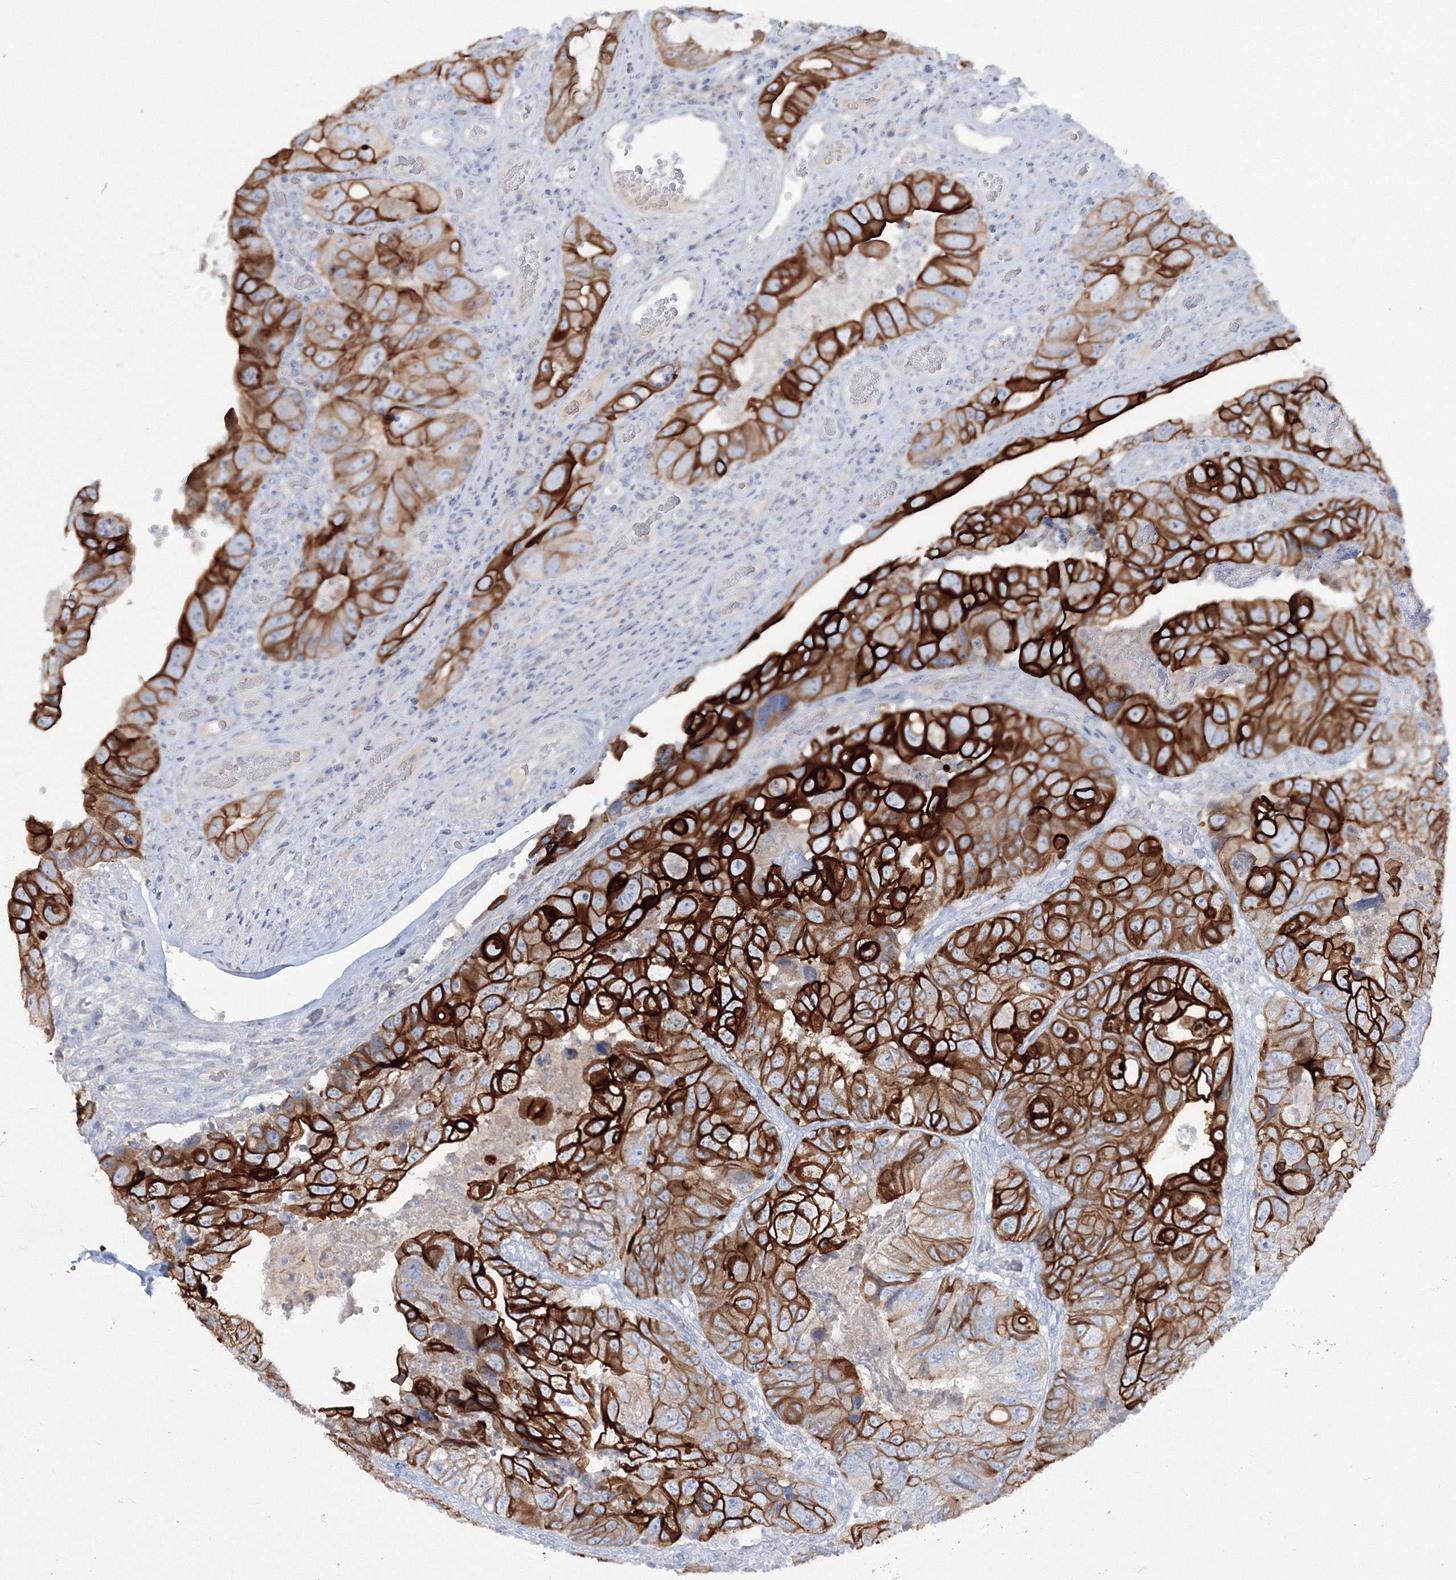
{"staining": {"intensity": "strong", "quantity": ">75%", "location": "cytoplasmic/membranous"}, "tissue": "colorectal cancer", "cell_type": "Tumor cells", "image_type": "cancer", "snomed": [{"axis": "morphology", "description": "Adenocarcinoma, NOS"}, {"axis": "topography", "description": "Rectum"}], "caption": "Adenocarcinoma (colorectal) stained with DAB (3,3'-diaminobenzidine) immunohistochemistry (IHC) demonstrates high levels of strong cytoplasmic/membranous staining in approximately >75% of tumor cells.", "gene": "TMEM139", "patient": {"sex": "male", "age": 63}}